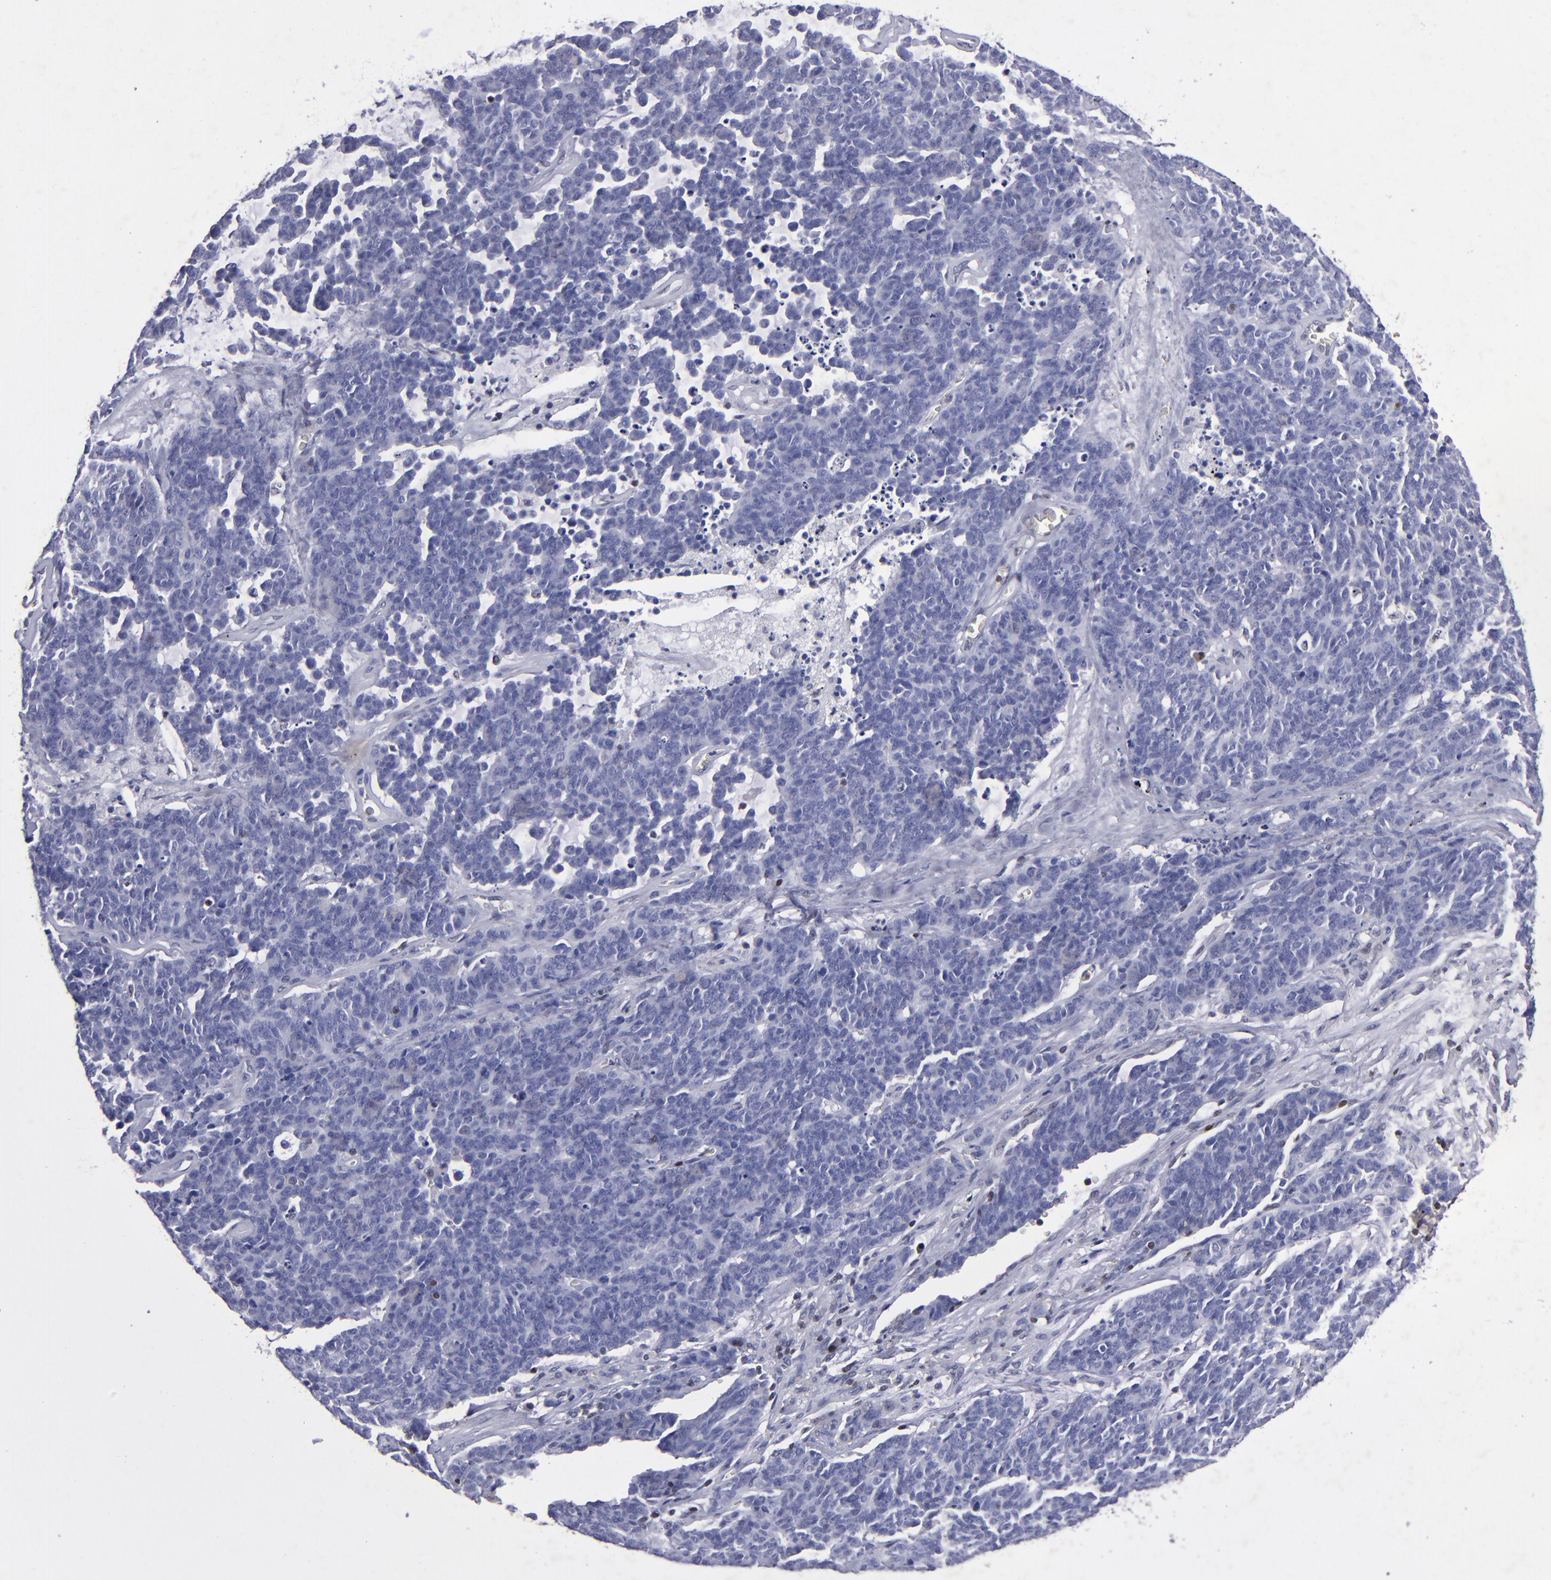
{"staining": {"intensity": "negative", "quantity": "none", "location": "none"}, "tissue": "lung cancer", "cell_type": "Tumor cells", "image_type": "cancer", "snomed": [{"axis": "morphology", "description": "Neoplasm, malignant, NOS"}, {"axis": "topography", "description": "Lung"}], "caption": "DAB (3,3'-diaminobenzidine) immunohistochemical staining of lung malignant neoplasm shows no significant expression in tumor cells.", "gene": "MGMT", "patient": {"sex": "female", "age": 58}}